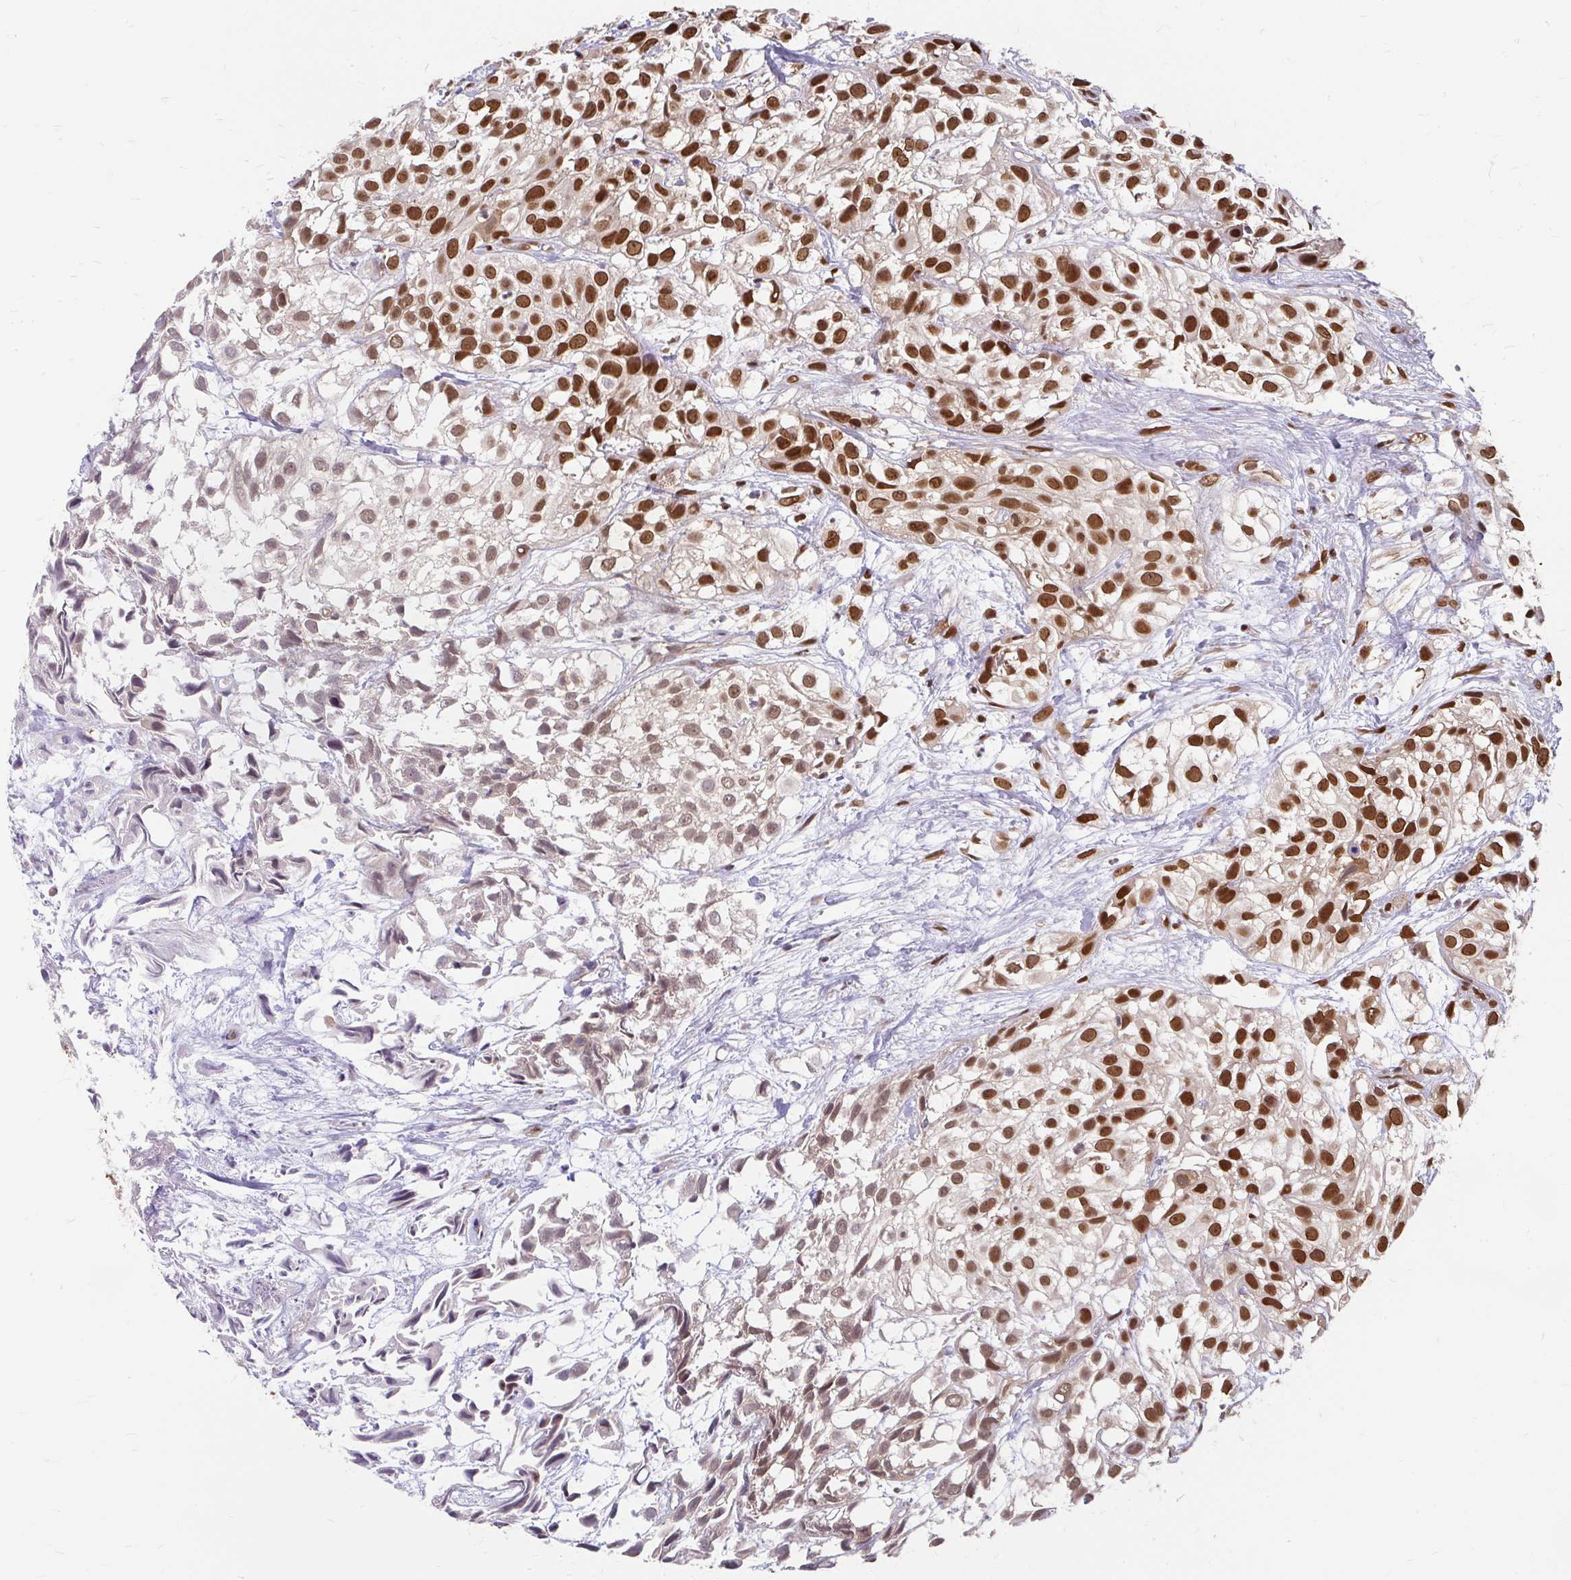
{"staining": {"intensity": "strong", "quantity": "25%-75%", "location": "cytoplasmic/membranous,nuclear"}, "tissue": "urothelial cancer", "cell_type": "Tumor cells", "image_type": "cancer", "snomed": [{"axis": "morphology", "description": "Urothelial carcinoma, High grade"}, {"axis": "topography", "description": "Urinary bladder"}], "caption": "Immunohistochemistry (IHC) (DAB (3,3'-diaminobenzidine)) staining of human urothelial carcinoma (high-grade) reveals strong cytoplasmic/membranous and nuclear protein positivity in about 25%-75% of tumor cells. The protein is stained brown, and the nuclei are stained in blue (DAB IHC with brightfield microscopy, high magnification).", "gene": "XPO1", "patient": {"sex": "male", "age": 56}}